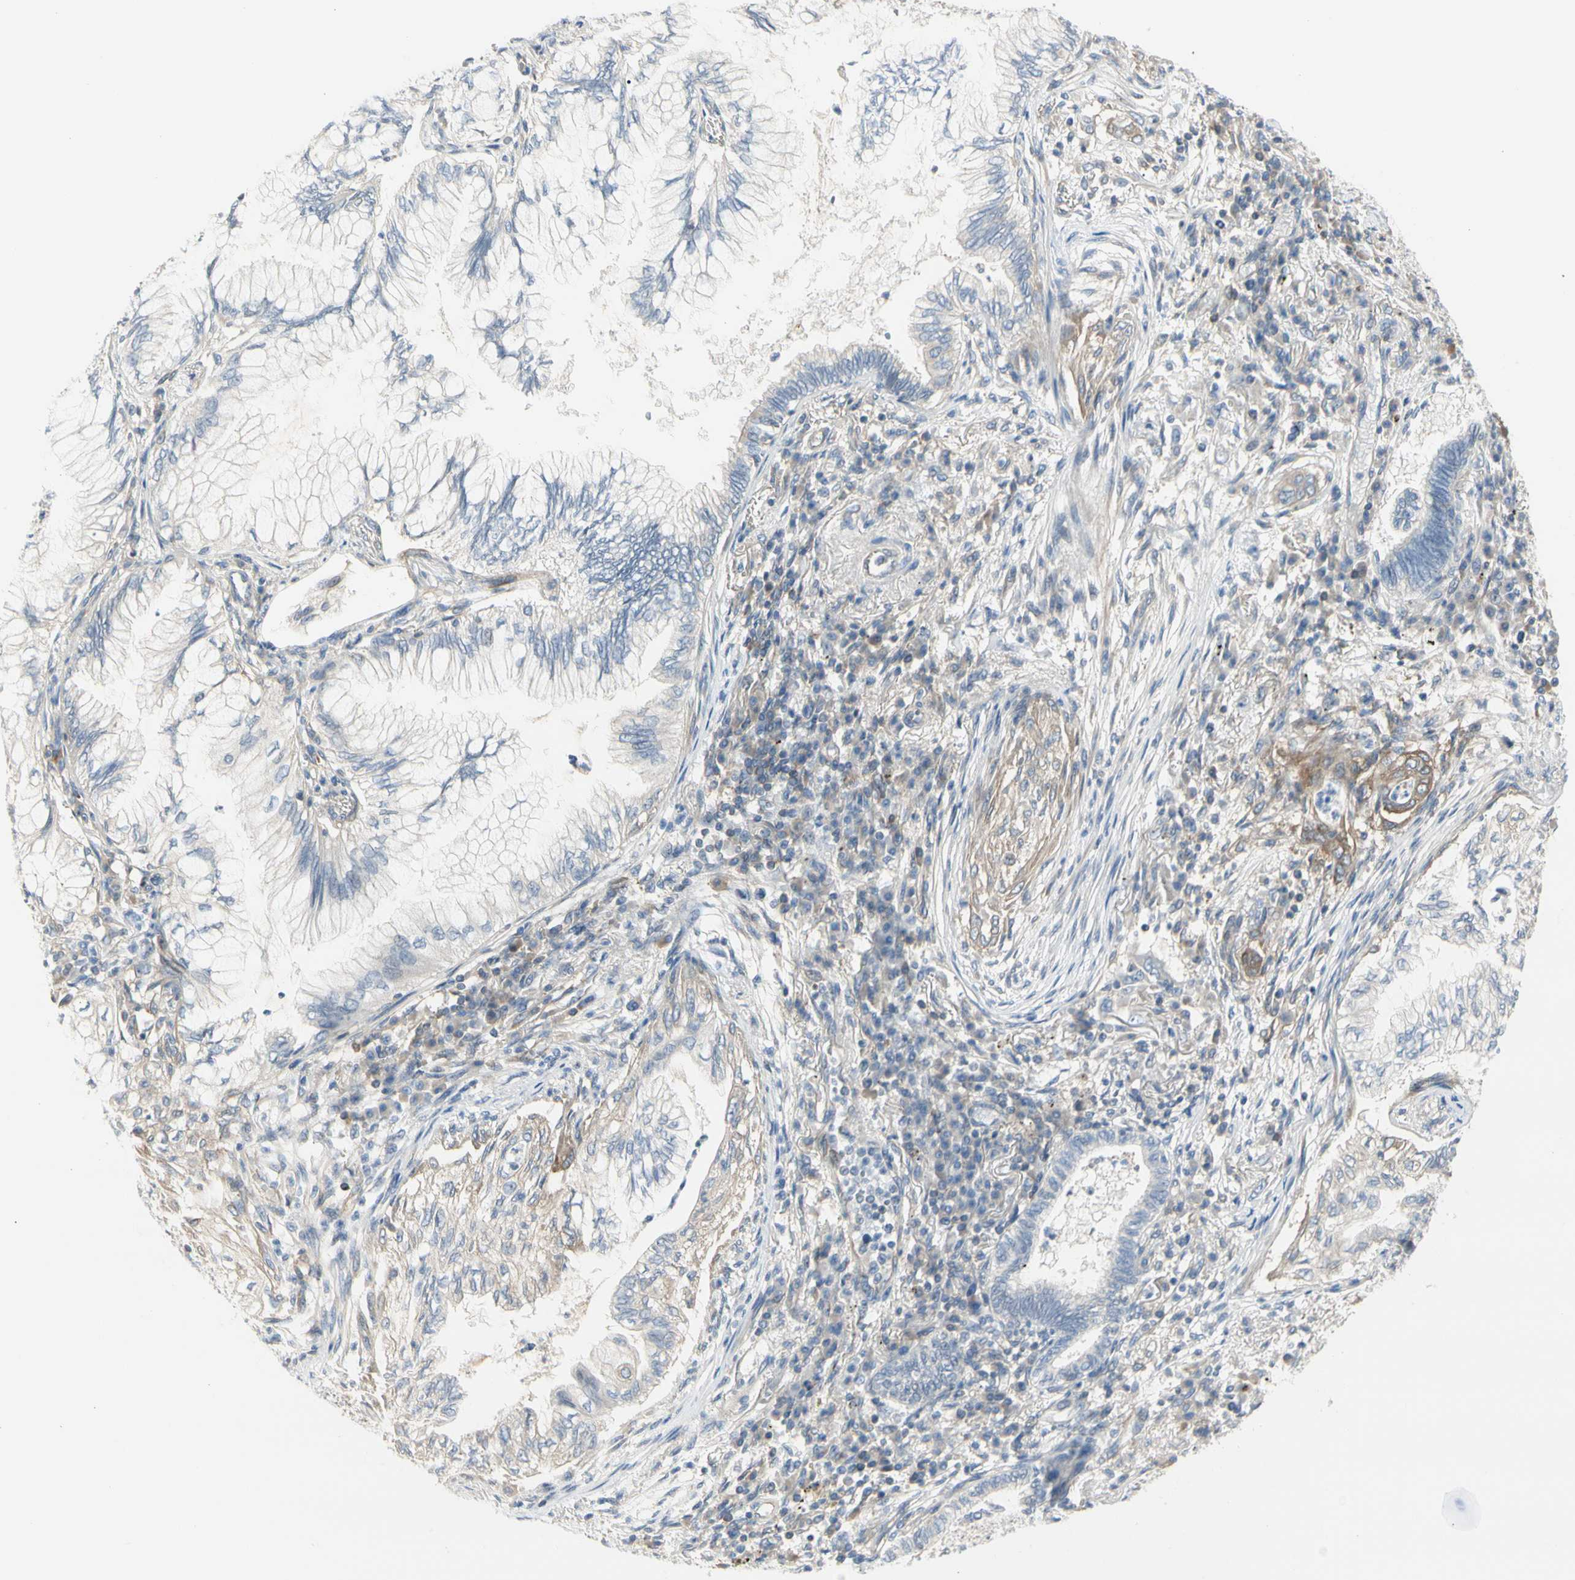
{"staining": {"intensity": "weak", "quantity": "<25%", "location": "cytoplasmic/membranous"}, "tissue": "lung cancer", "cell_type": "Tumor cells", "image_type": "cancer", "snomed": [{"axis": "morphology", "description": "Normal tissue, NOS"}, {"axis": "morphology", "description": "Adenocarcinoma, NOS"}, {"axis": "topography", "description": "Bronchus"}, {"axis": "topography", "description": "Lung"}], "caption": "Immunohistochemistry of lung adenocarcinoma exhibits no staining in tumor cells. The staining was performed using DAB to visualize the protein expression in brown, while the nuclei were stained in blue with hematoxylin (Magnification: 20x).", "gene": "NFKB2", "patient": {"sex": "female", "age": 70}}